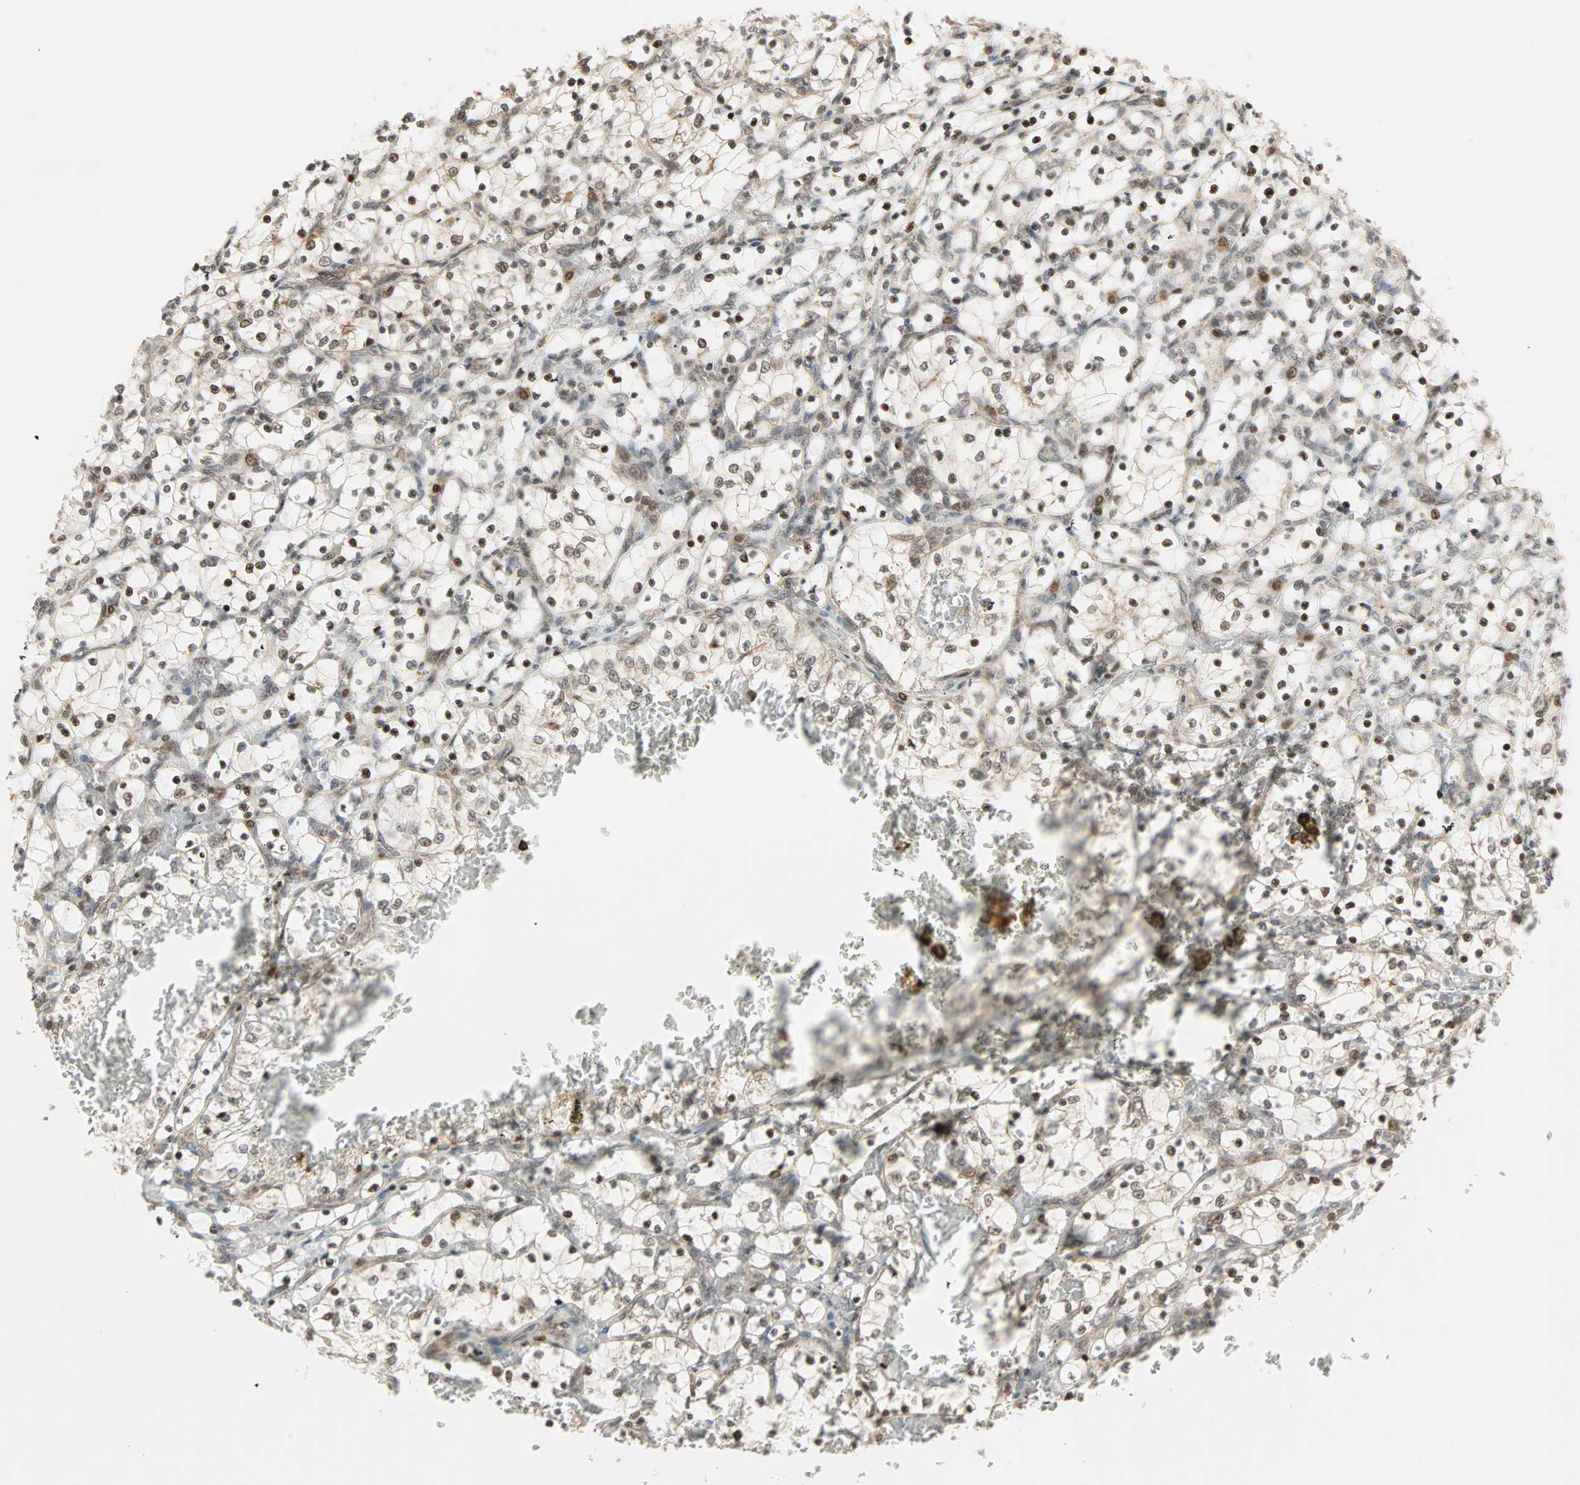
{"staining": {"intensity": "weak", "quantity": ">75%", "location": "cytoplasmic/membranous,nuclear"}, "tissue": "renal cancer", "cell_type": "Tumor cells", "image_type": "cancer", "snomed": [{"axis": "morphology", "description": "Adenocarcinoma, NOS"}, {"axis": "topography", "description": "Kidney"}], "caption": "Protein expression analysis of human renal cancer reveals weak cytoplasmic/membranous and nuclear expression in approximately >75% of tumor cells.", "gene": "ZBED9", "patient": {"sex": "female", "age": 69}}